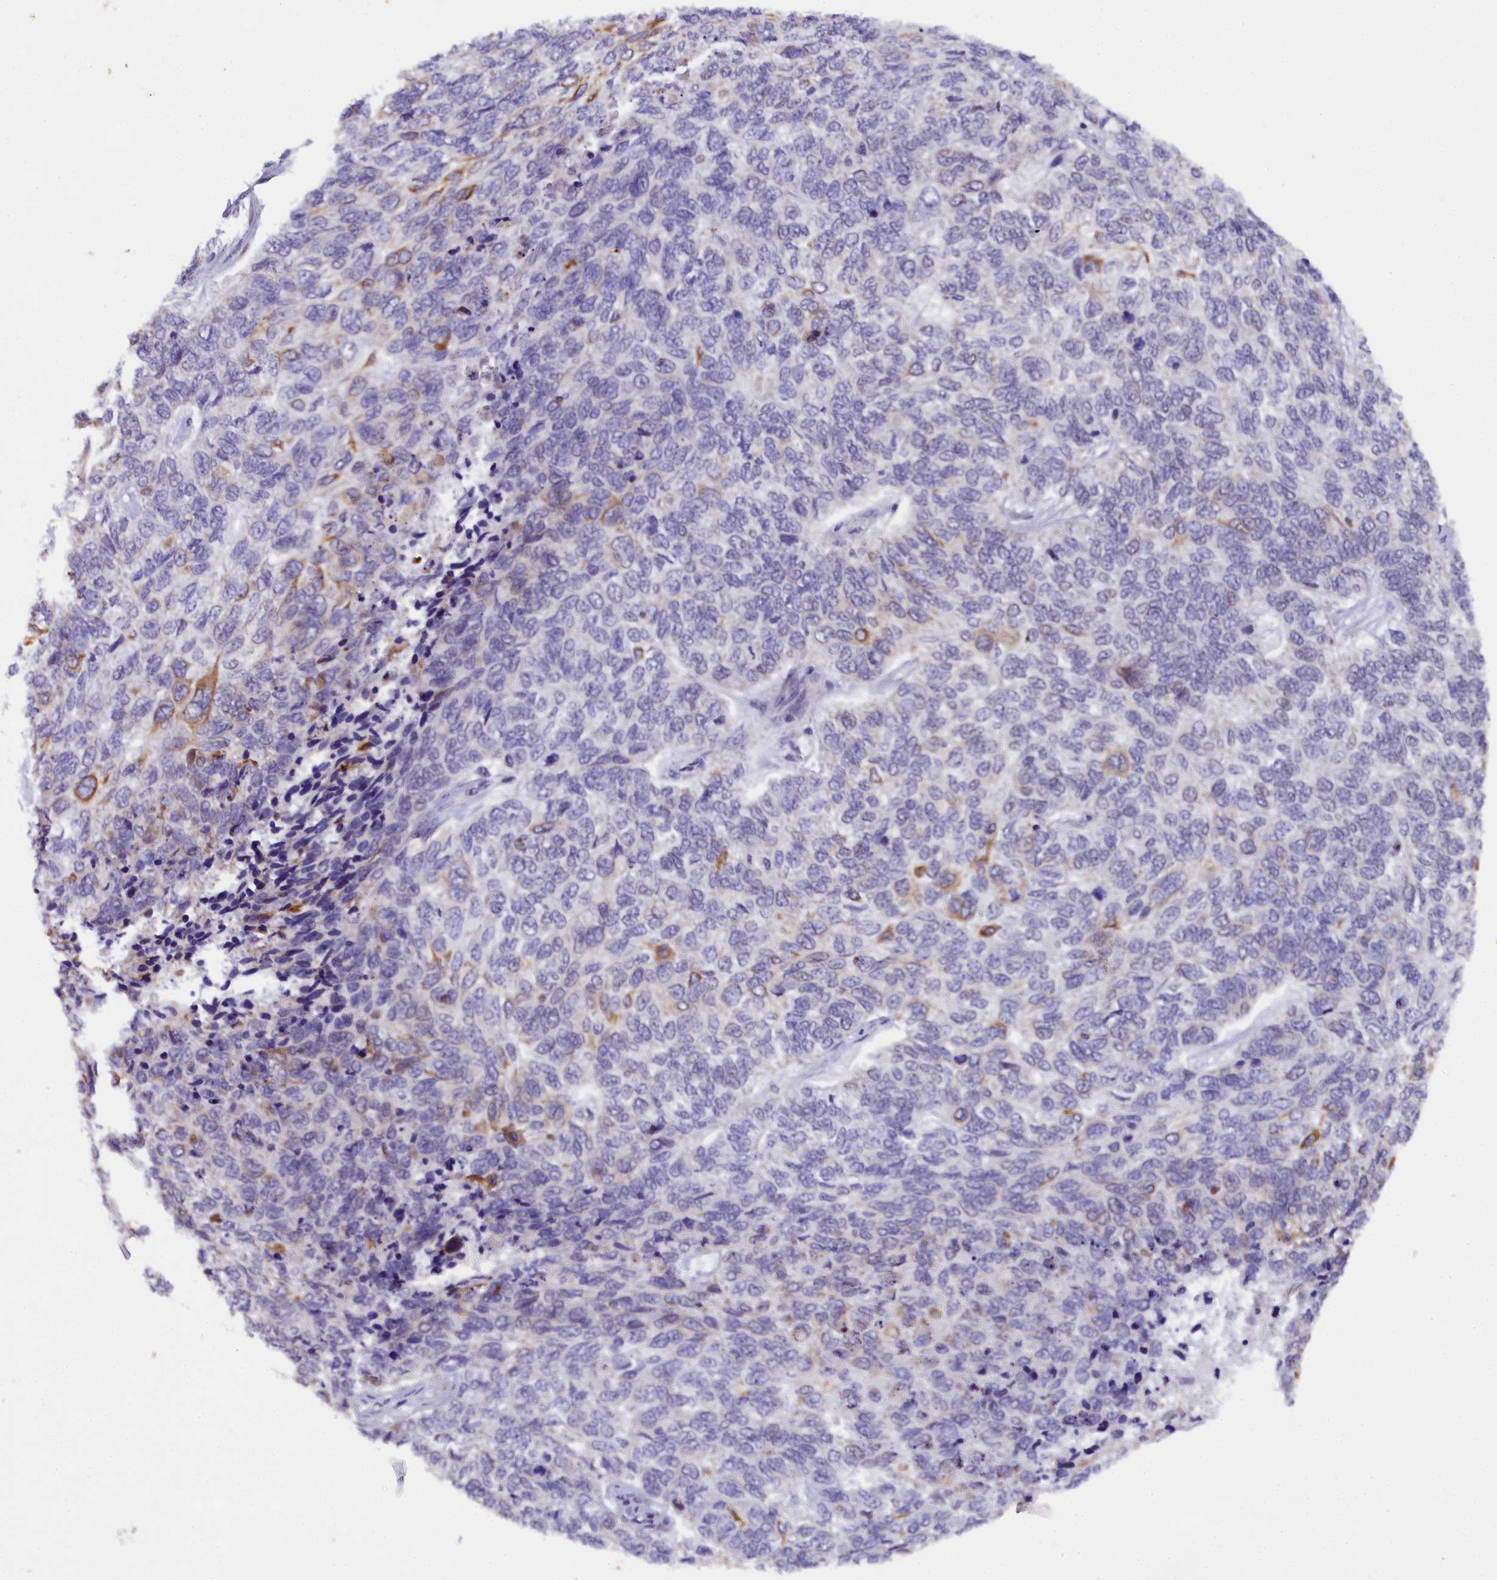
{"staining": {"intensity": "moderate", "quantity": "<25%", "location": "cytoplasmic/membranous"}, "tissue": "skin cancer", "cell_type": "Tumor cells", "image_type": "cancer", "snomed": [{"axis": "morphology", "description": "Basal cell carcinoma"}, {"axis": "topography", "description": "Skin"}], "caption": "Approximately <25% of tumor cells in human skin basal cell carcinoma show moderate cytoplasmic/membranous protein staining as visualized by brown immunohistochemical staining.", "gene": "SP4", "patient": {"sex": "female", "age": 65}}